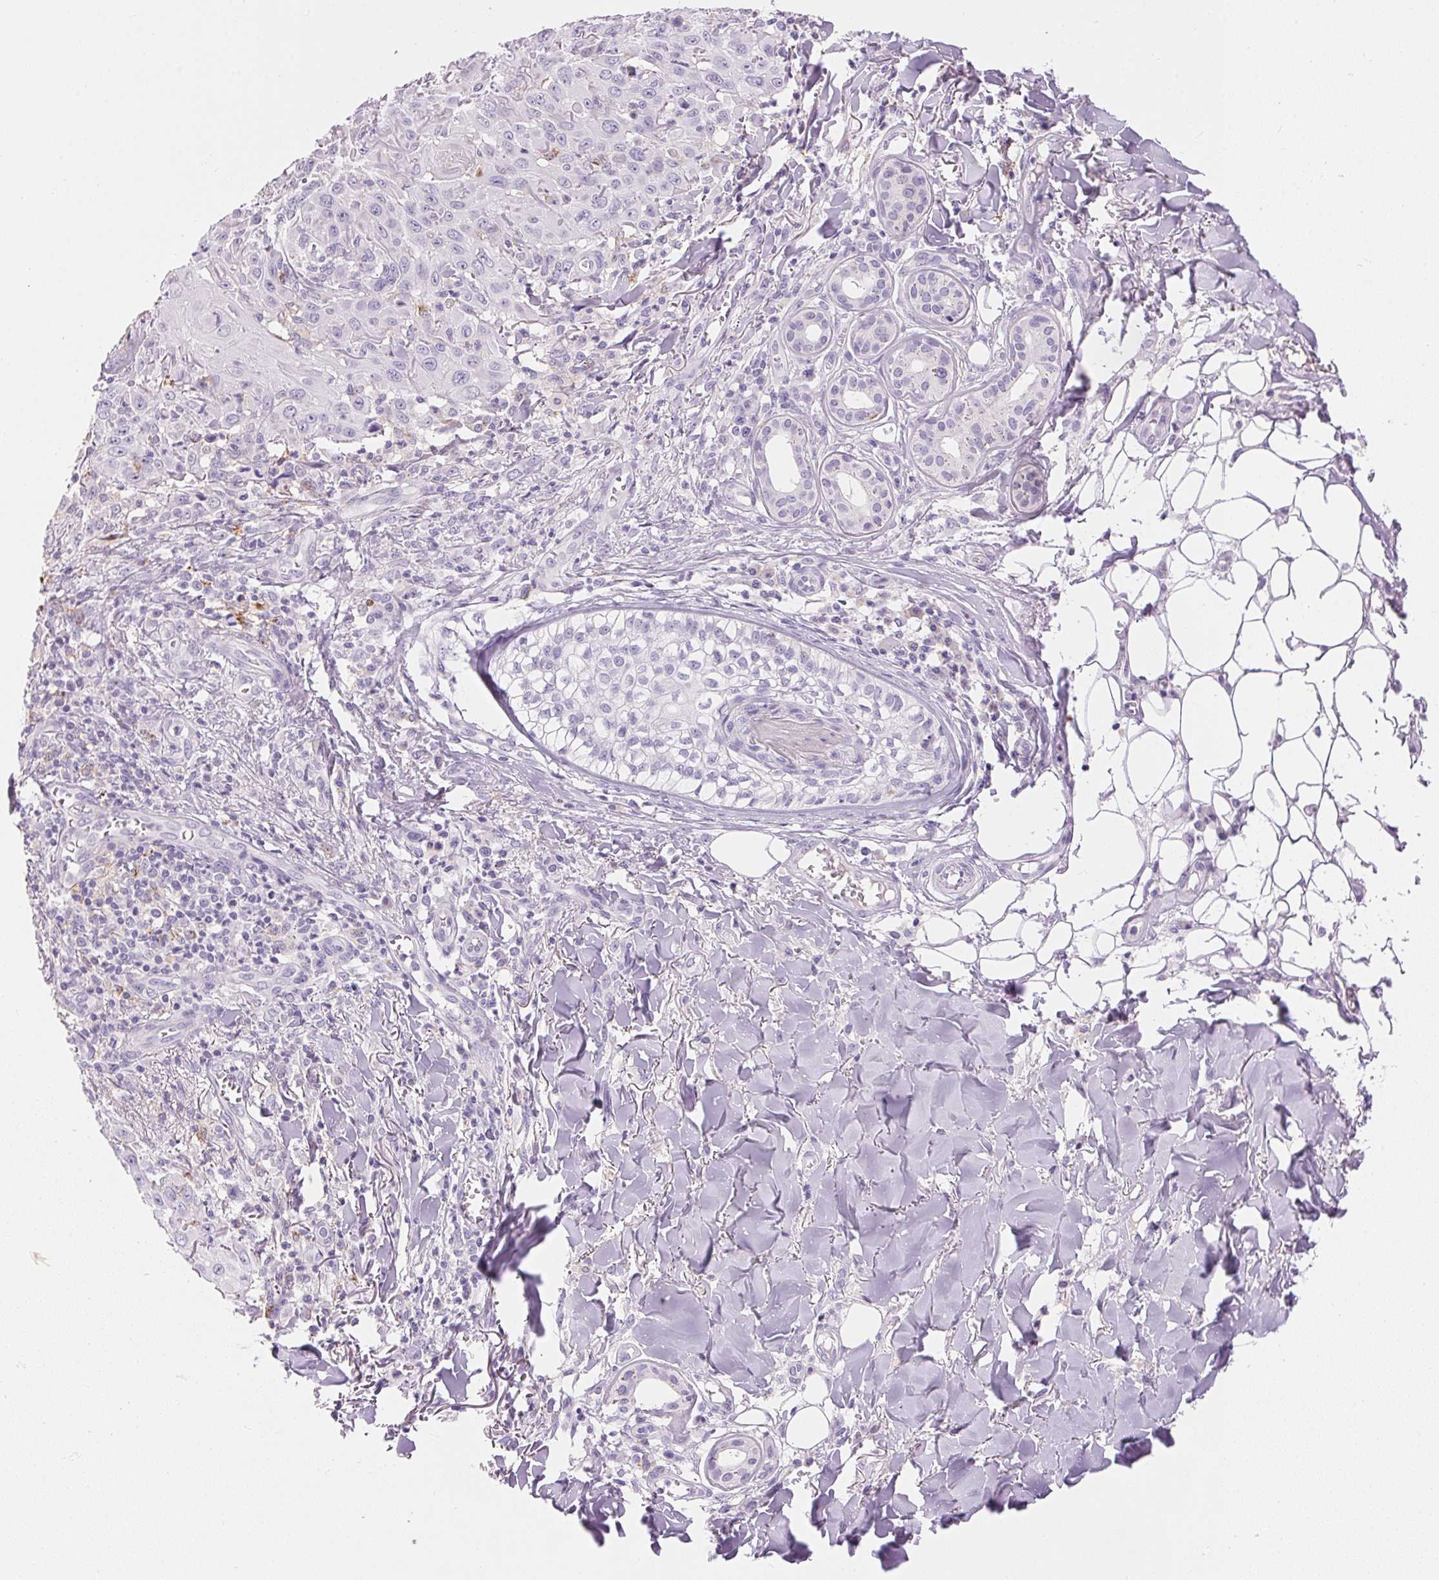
{"staining": {"intensity": "negative", "quantity": "none", "location": "none"}, "tissue": "skin cancer", "cell_type": "Tumor cells", "image_type": "cancer", "snomed": [{"axis": "morphology", "description": "Squamous cell carcinoma, NOS"}, {"axis": "topography", "description": "Skin"}], "caption": "Tumor cells are negative for protein expression in human skin cancer.", "gene": "PNLIPRP3", "patient": {"sex": "male", "age": 75}}